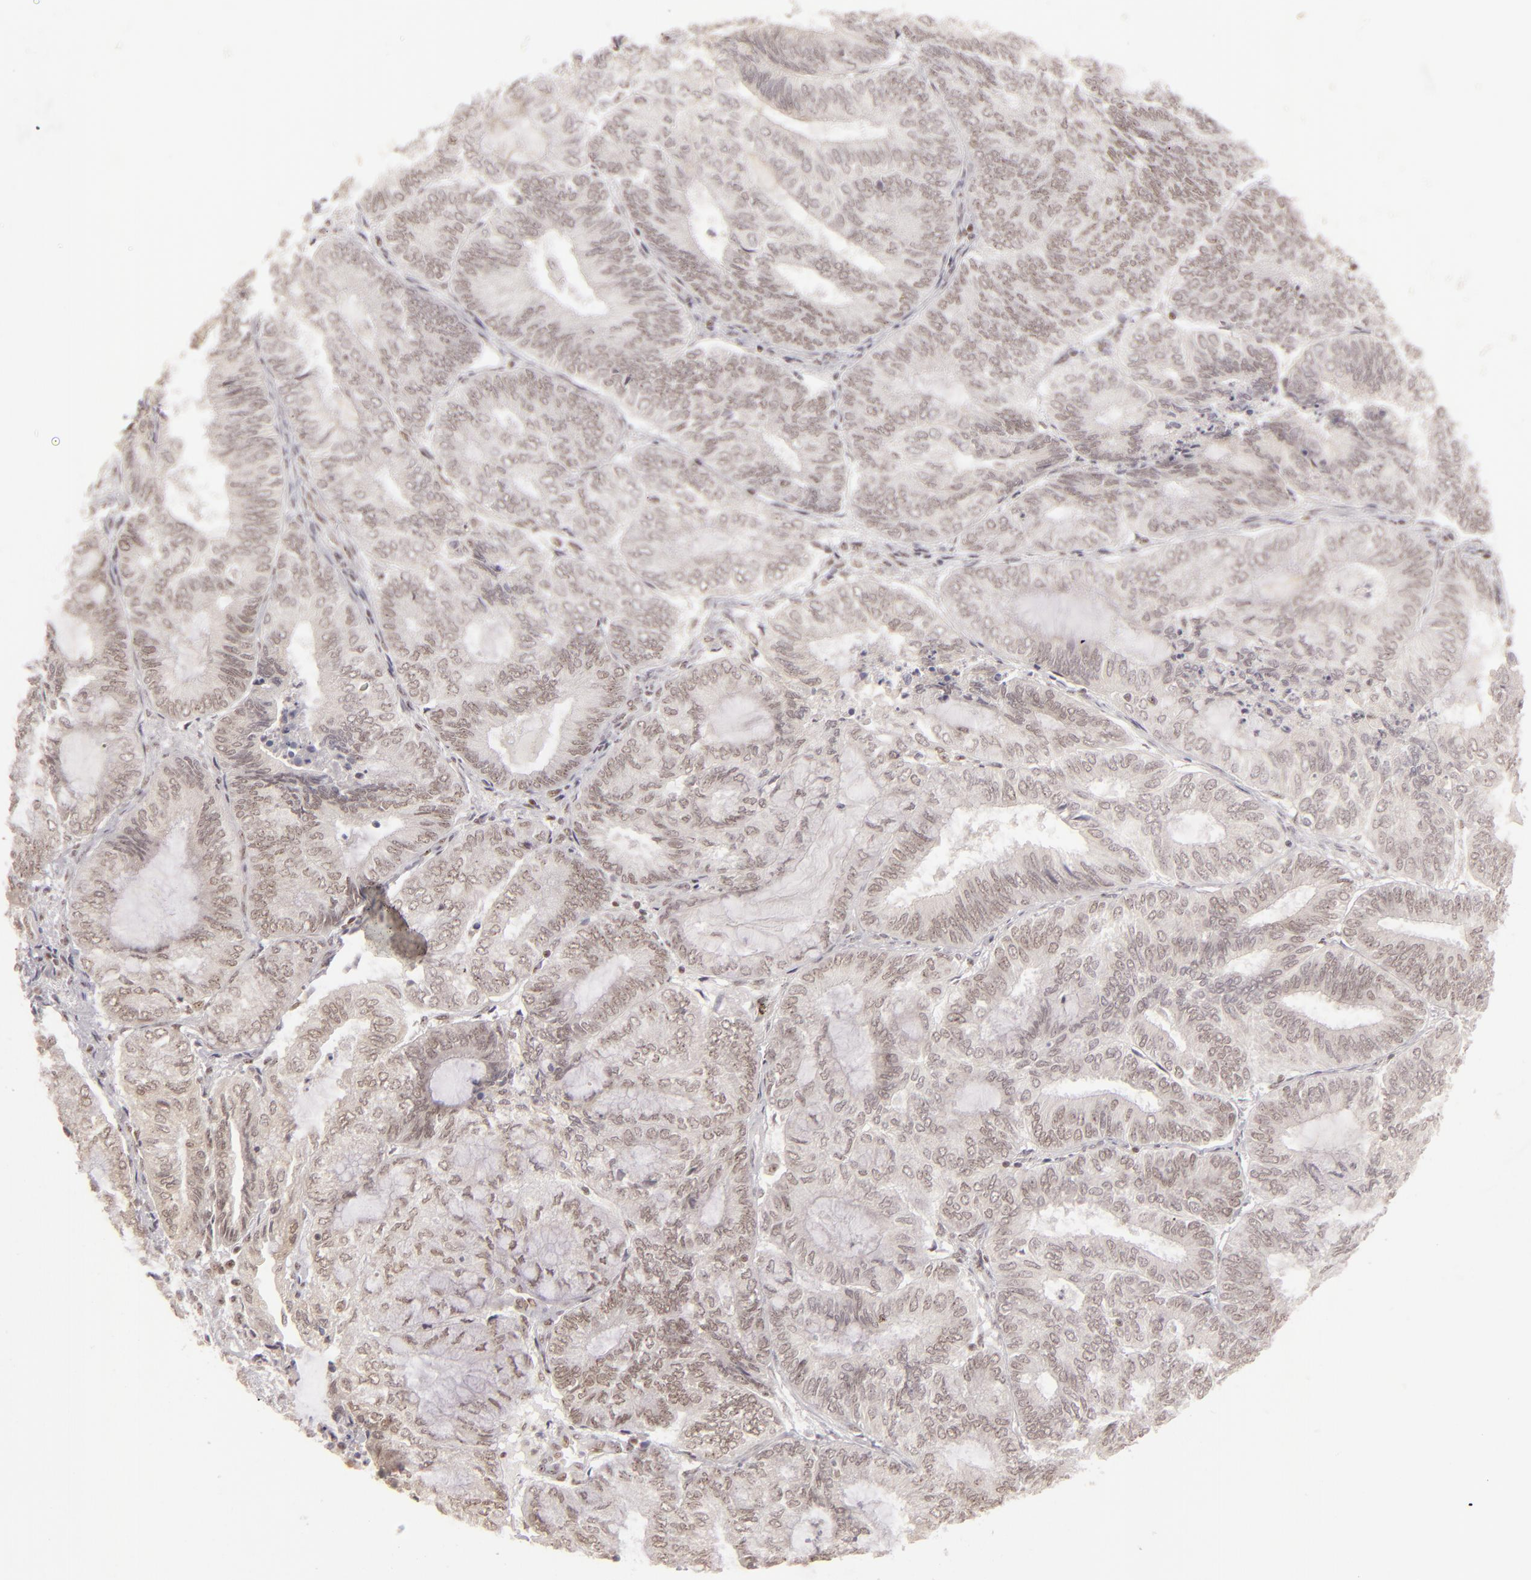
{"staining": {"intensity": "weak", "quantity": "<25%", "location": "nuclear"}, "tissue": "endometrial cancer", "cell_type": "Tumor cells", "image_type": "cancer", "snomed": [{"axis": "morphology", "description": "Adenocarcinoma, NOS"}, {"axis": "topography", "description": "Endometrium"}], "caption": "Micrograph shows no significant protein positivity in tumor cells of endometrial cancer (adenocarcinoma).", "gene": "DAXX", "patient": {"sex": "female", "age": 59}}